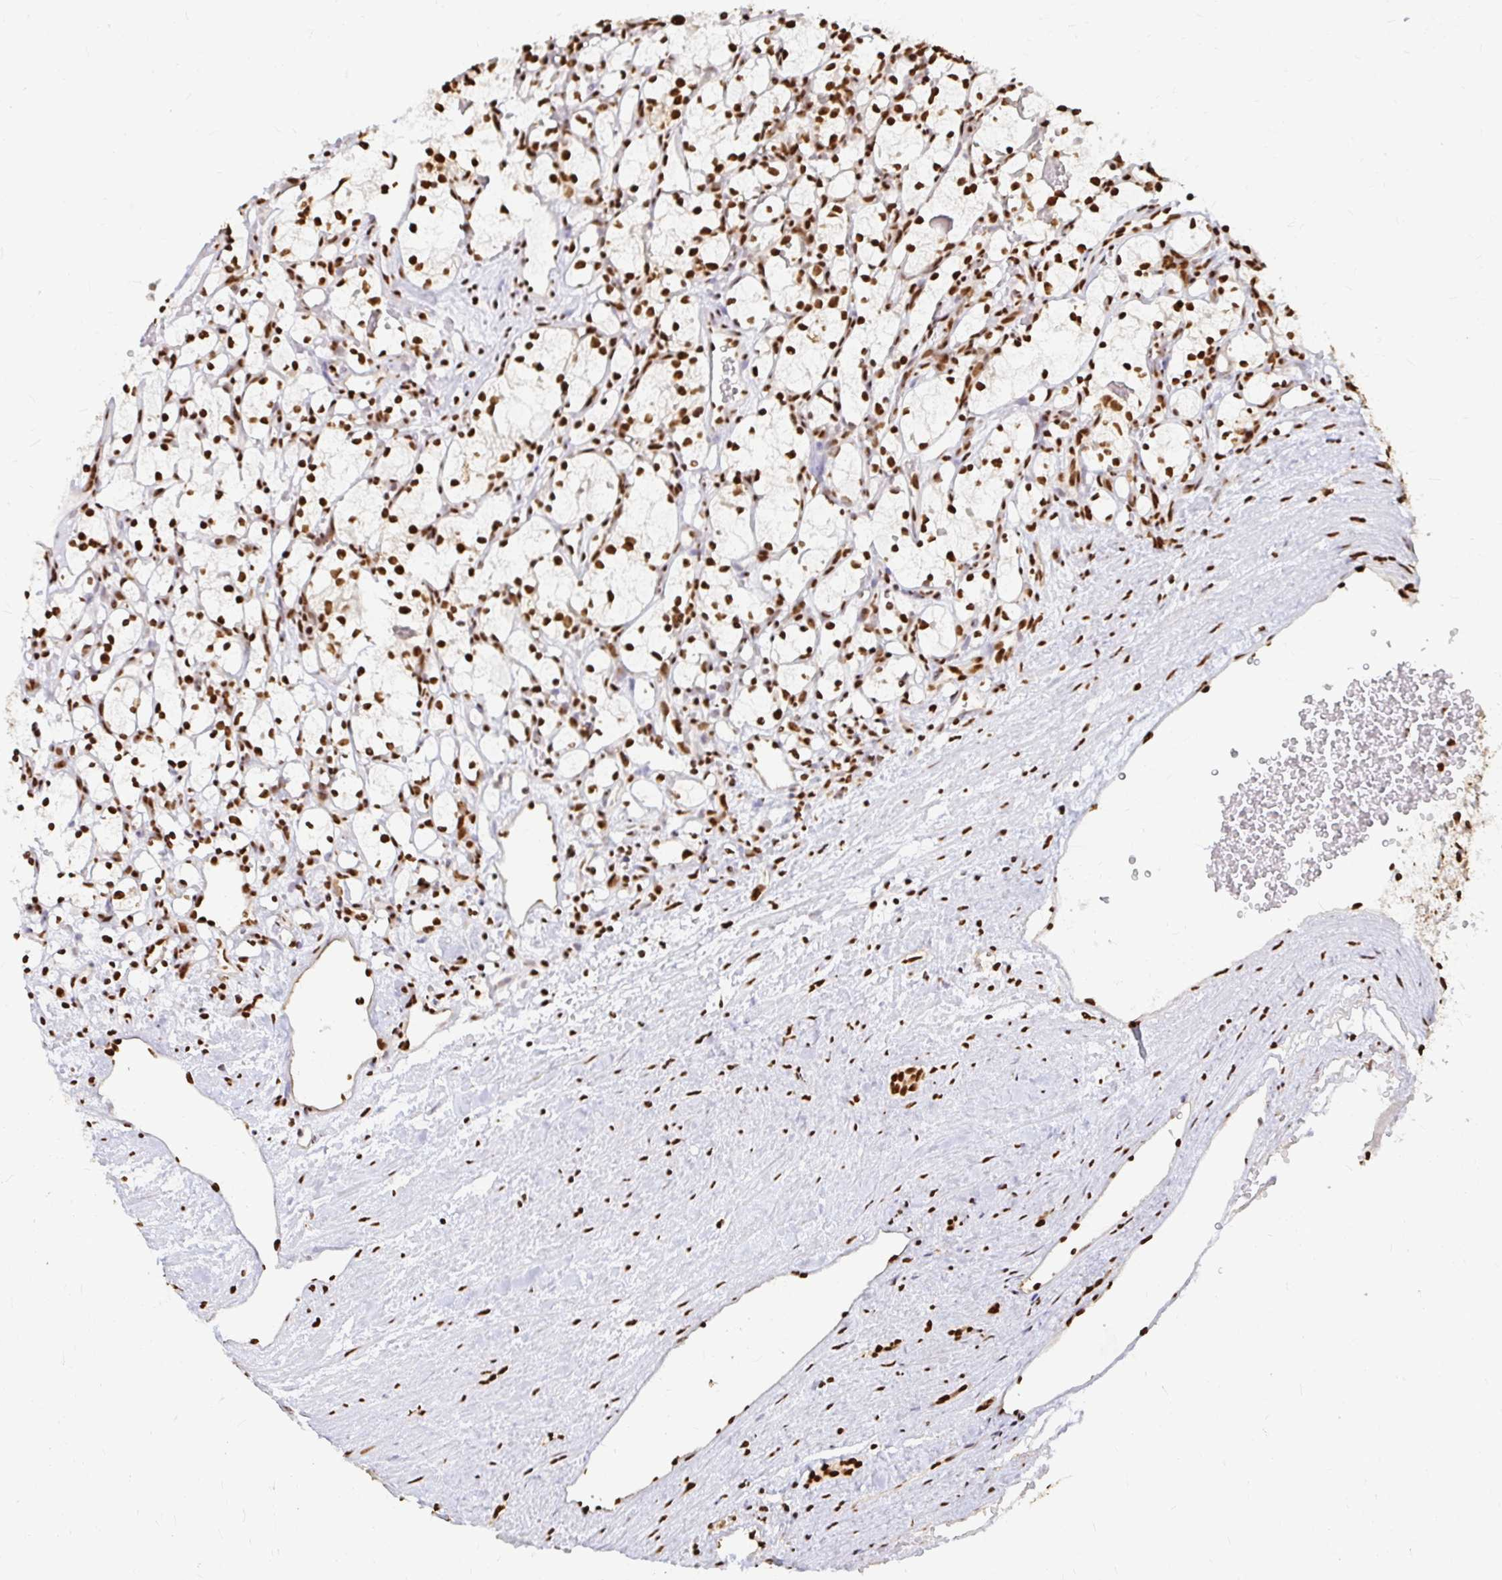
{"staining": {"intensity": "strong", "quantity": ">75%", "location": "nuclear"}, "tissue": "renal cancer", "cell_type": "Tumor cells", "image_type": "cancer", "snomed": [{"axis": "morphology", "description": "Adenocarcinoma, NOS"}, {"axis": "topography", "description": "Kidney"}], "caption": "Immunohistochemical staining of renal cancer (adenocarcinoma) exhibits high levels of strong nuclear positivity in approximately >75% of tumor cells. The staining is performed using DAB (3,3'-diaminobenzidine) brown chromogen to label protein expression. The nuclei are counter-stained blue using hematoxylin.", "gene": "HNRNPU", "patient": {"sex": "female", "age": 69}}